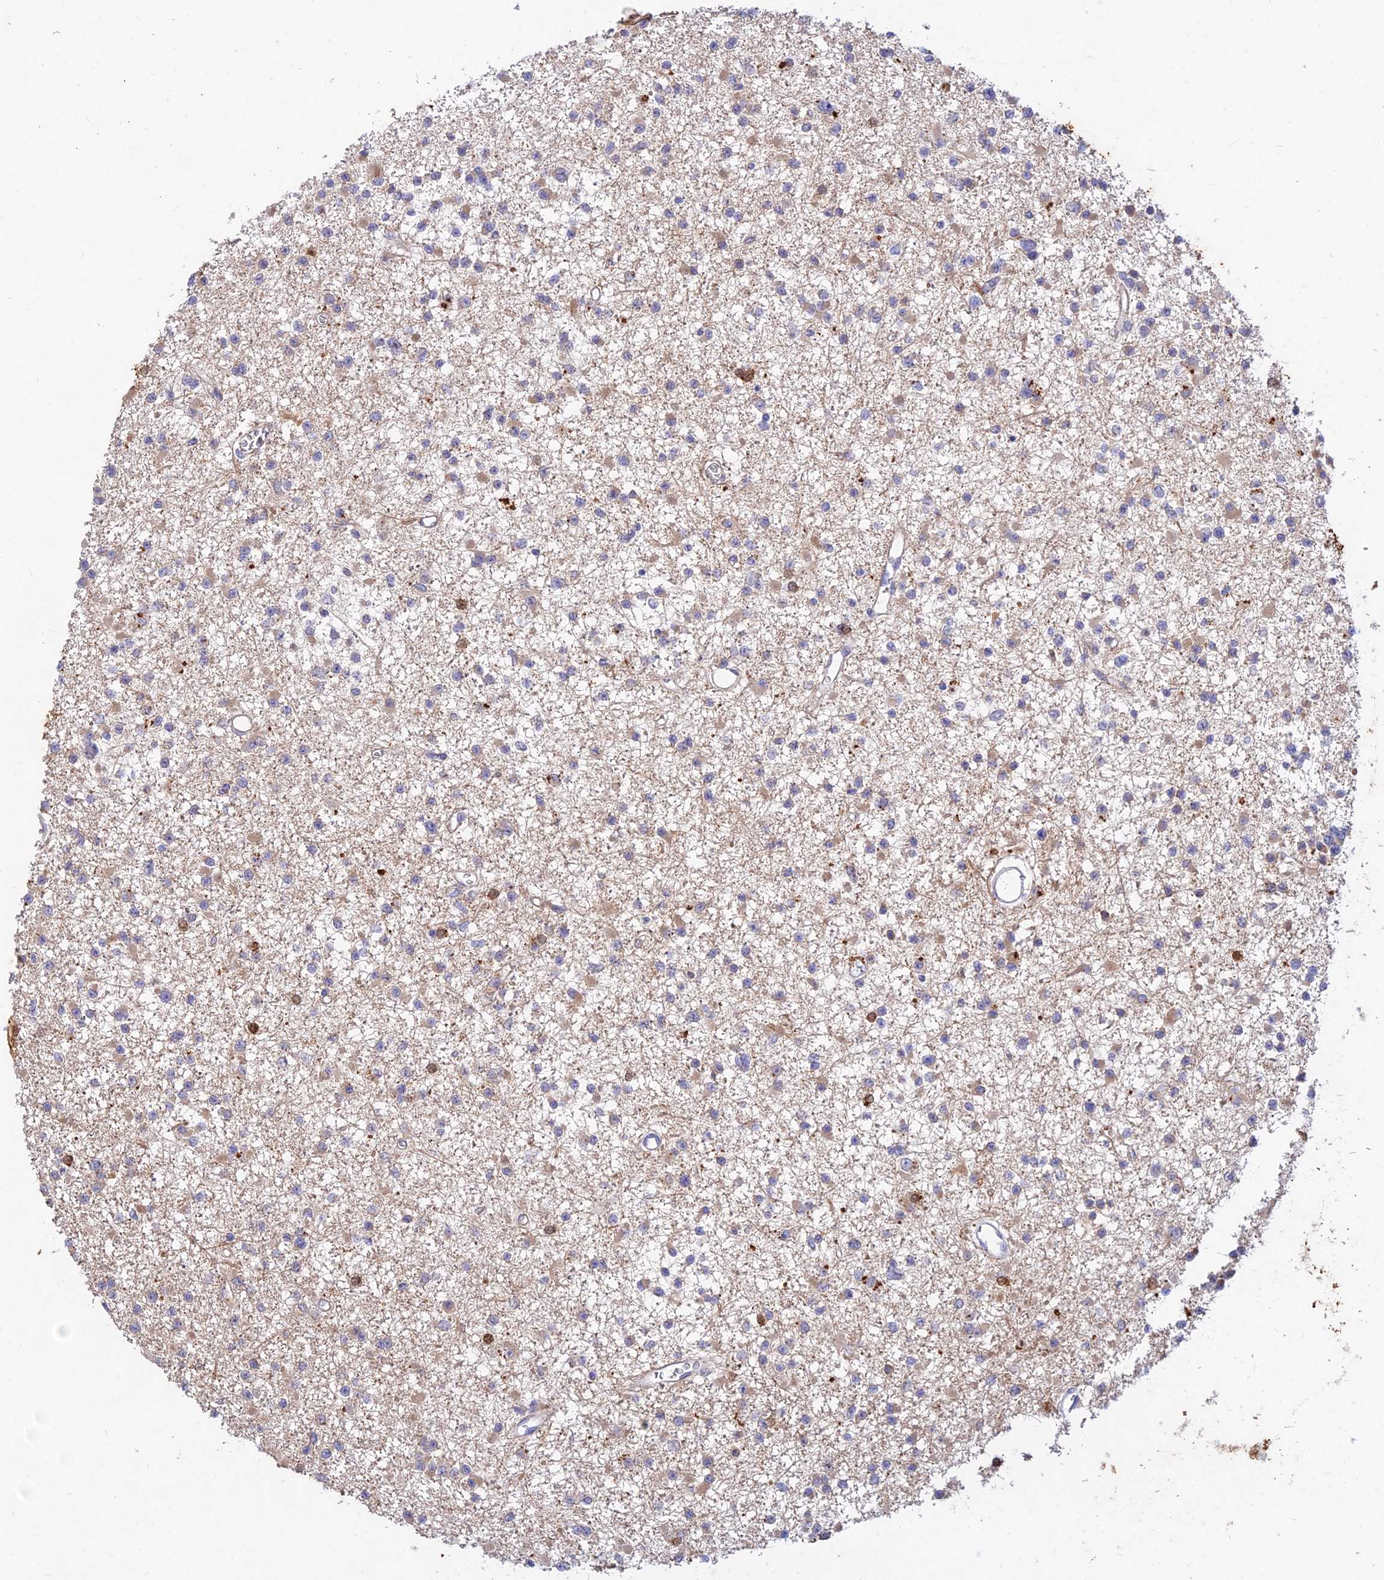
{"staining": {"intensity": "weak", "quantity": "<25%", "location": "cytoplasmic/membranous"}, "tissue": "glioma", "cell_type": "Tumor cells", "image_type": "cancer", "snomed": [{"axis": "morphology", "description": "Glioma, malignant, Low grade"}, {"axis": "topography", "description": "Brain"}], "caption": "DAB immunohistochemical staining of malignant glioma (low-grade) reveals no significant positivity in tumor cells. Nuclei are stained in blue.", "gene": "ACSM5", "patient": {"sex": "female", "age": 22}}